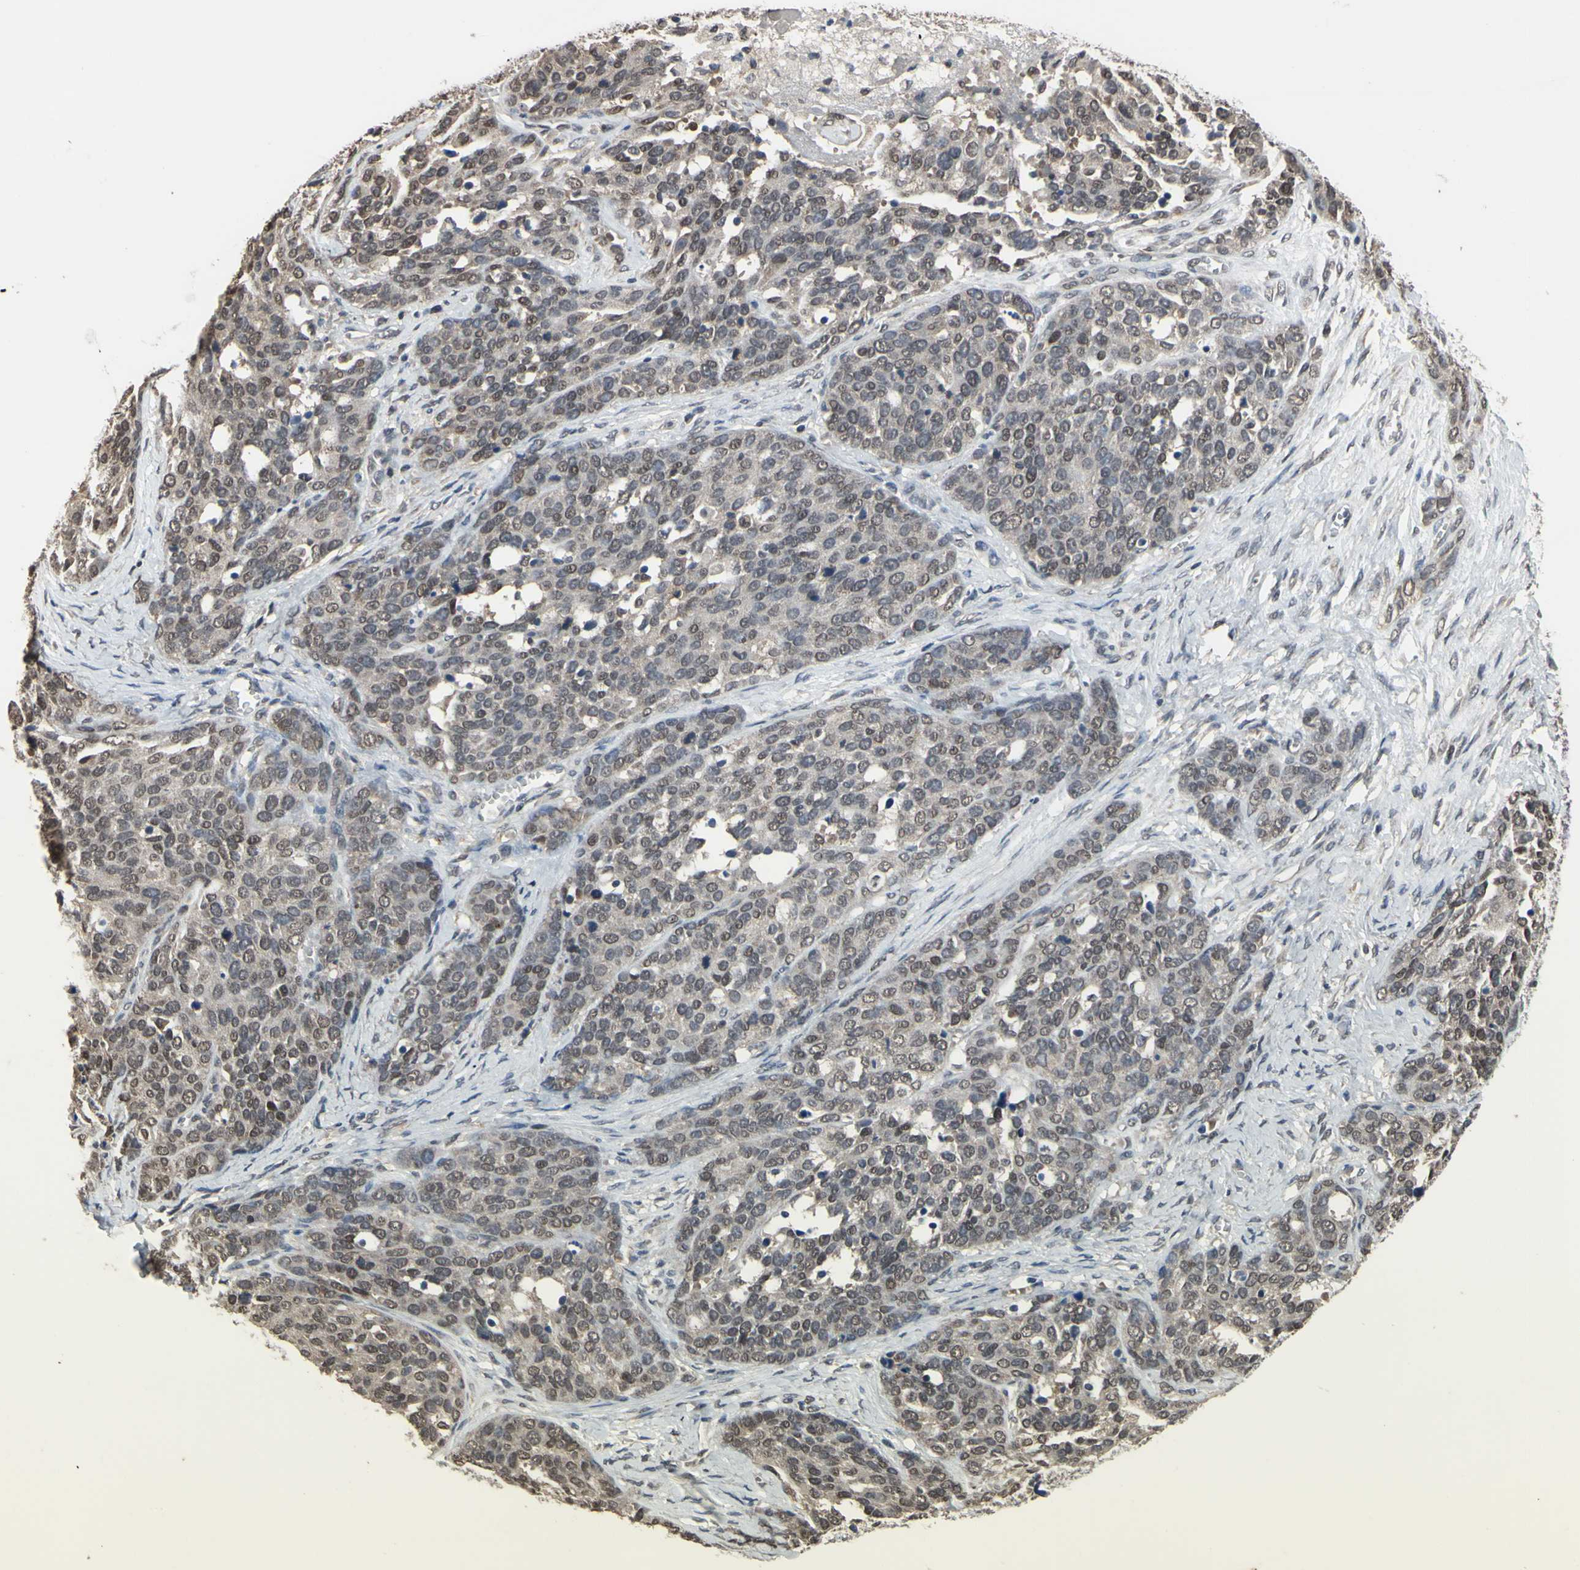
{"staining": {"intensity": "weak", "quantity": "25%-75%", "location": "nuclear"}, "tissue": "ovarian cancer", "cell_type": "Tumor cells", "image_type": "cancer", "snomed": [{"axis": "morphology", "description": "Cystadenocarcinoma, serous, NOS"}, {"axis": "topography", "description": "Ovary"}], "caption": "Immunohistochemical staining of human ovarian serous cystadenocarcinoma exhibits weak nuclear protein expression in approximately 25%-75% of tumor cells.", "gene": "ZNF174", "patient": {"sex": "female", "age": 44}}